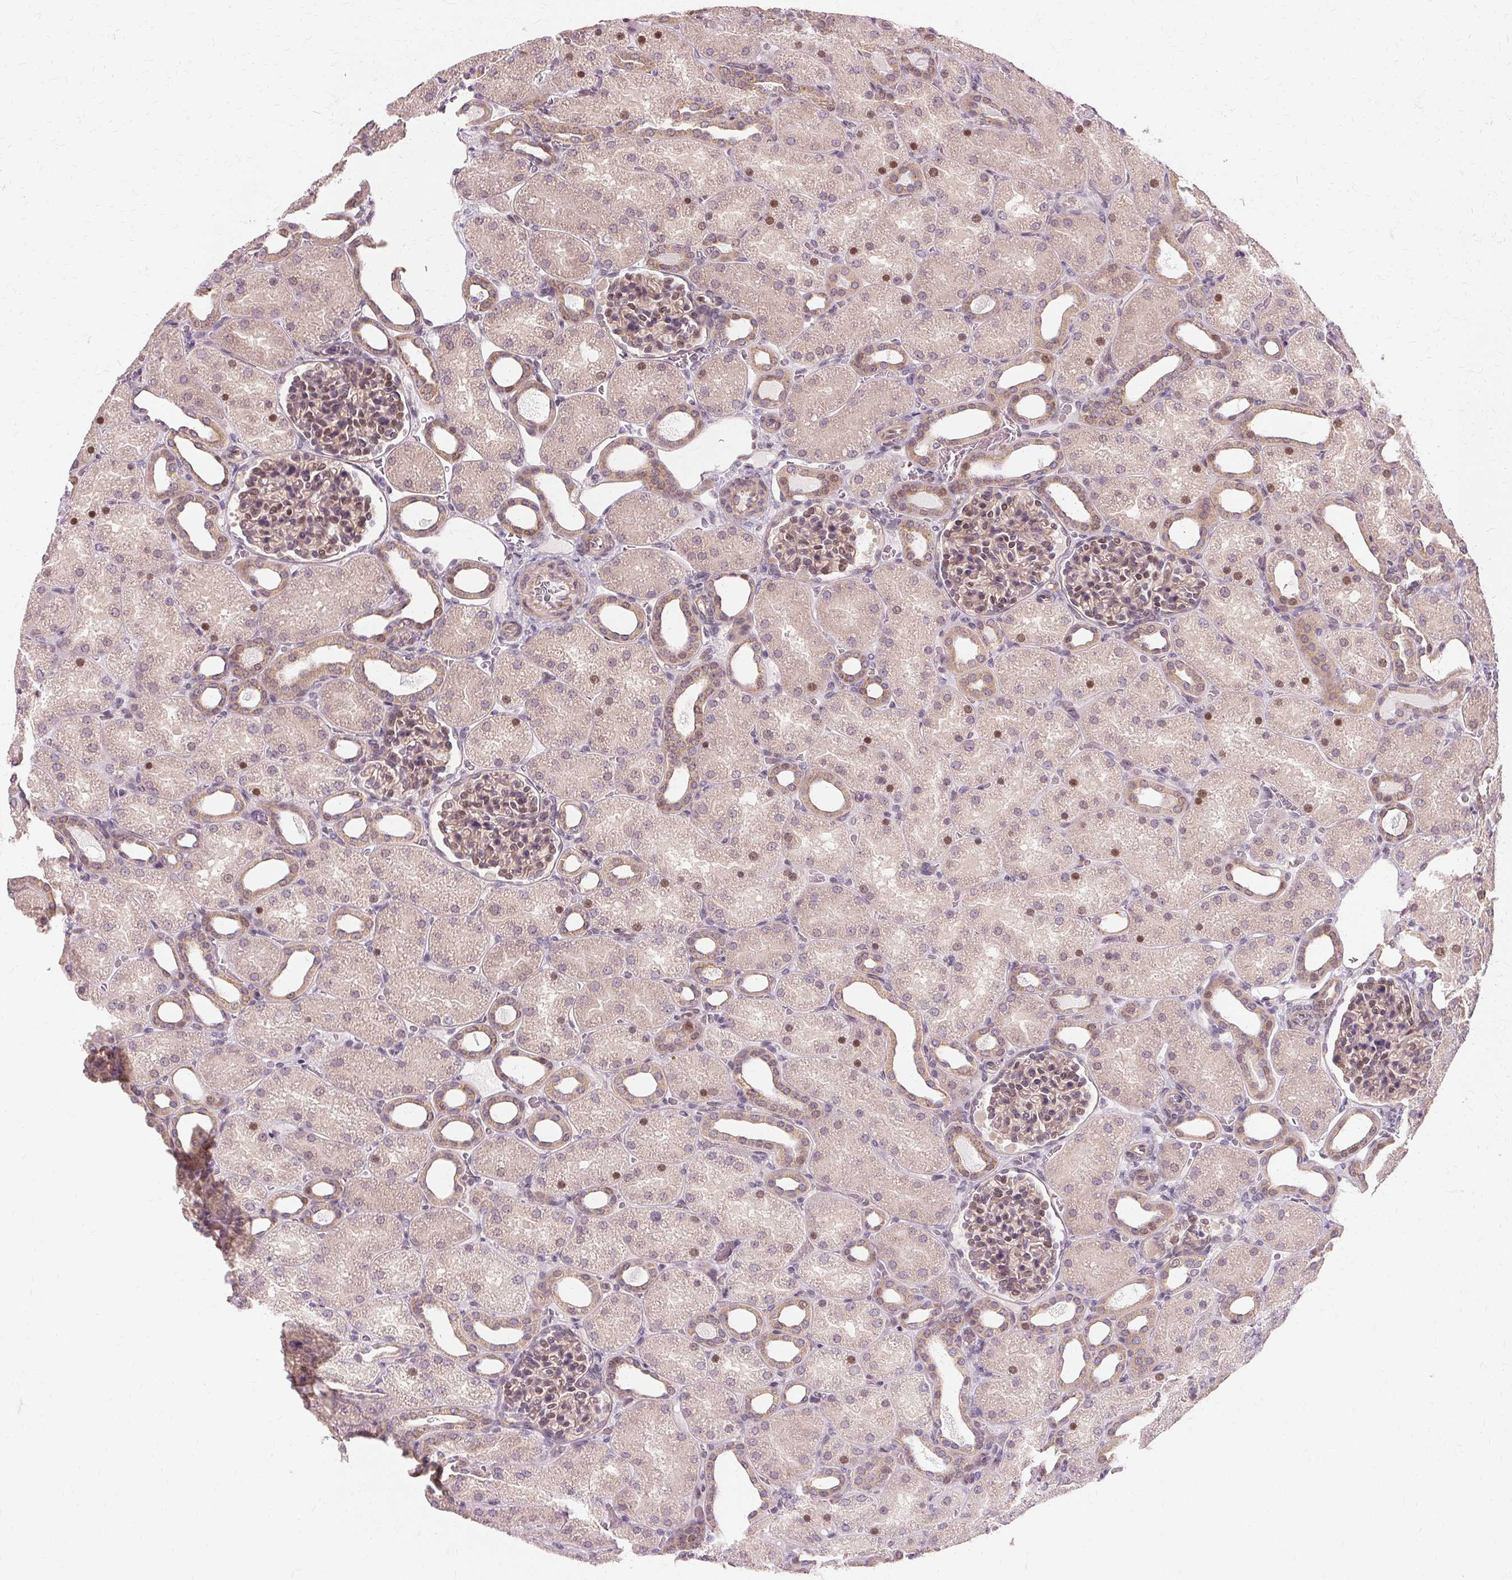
{"staining": {"intensity": "weak", "quantity": ">75%", "location": "cytoplasmic/membranous"}, "tissue": "kidney", "cell_type": "Cells in glomeruli", "image_type": "normal", "snomed": [{"axis": "morphology", "description": "Normal tissue, NOS"}, {"axis": "topography", "description": "Kidney"}], "caption": "Kidney stained for a protein displays weak cytoplasmic/membranous positivity in cells in glomeruli. (IHC, brightfield microscopy, high magnification).", "gene": "USP8", "patient": {"sex": "male", "age": 2}}